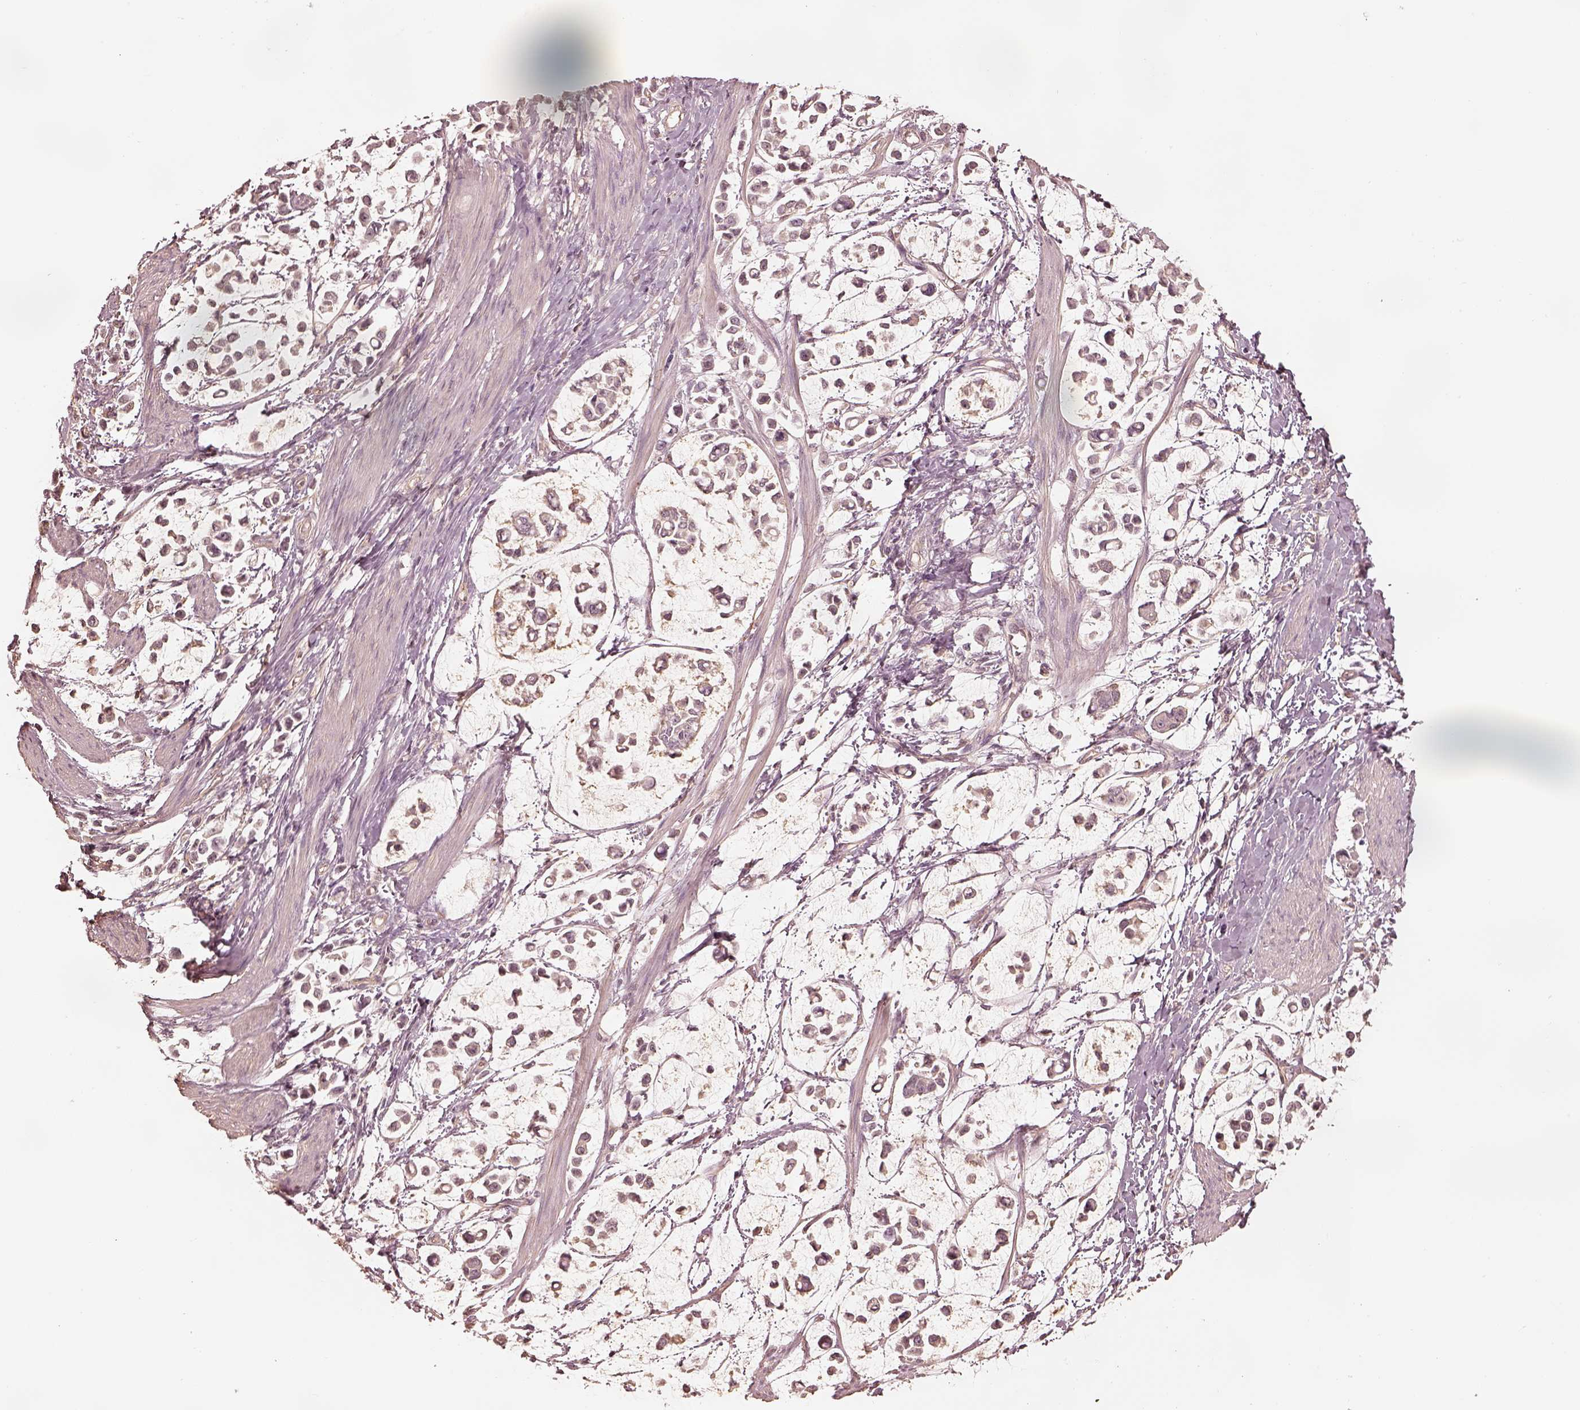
{"staining": {"intensity": "negative", "quantity": "none", "location": "none"}, "tissue": "stomach cancer", "cell_type": "Tumor cells", "image_type": "cancer", "snomed": [{"axis": "morphology", "description": "Adenocarcinoma, NOS"}, {"axis": "topography", "description": "Stomach"}], "caption": "Tumor cells show no significant protein expression in stomach cancer (adenocarcinoma). (DAB (3,3'-diaminobenzidine) IHC visualized using brightfield microscopy, high magnification).", "gene": "KIF5C", "patient": {"sex": "male", "age": 82}}